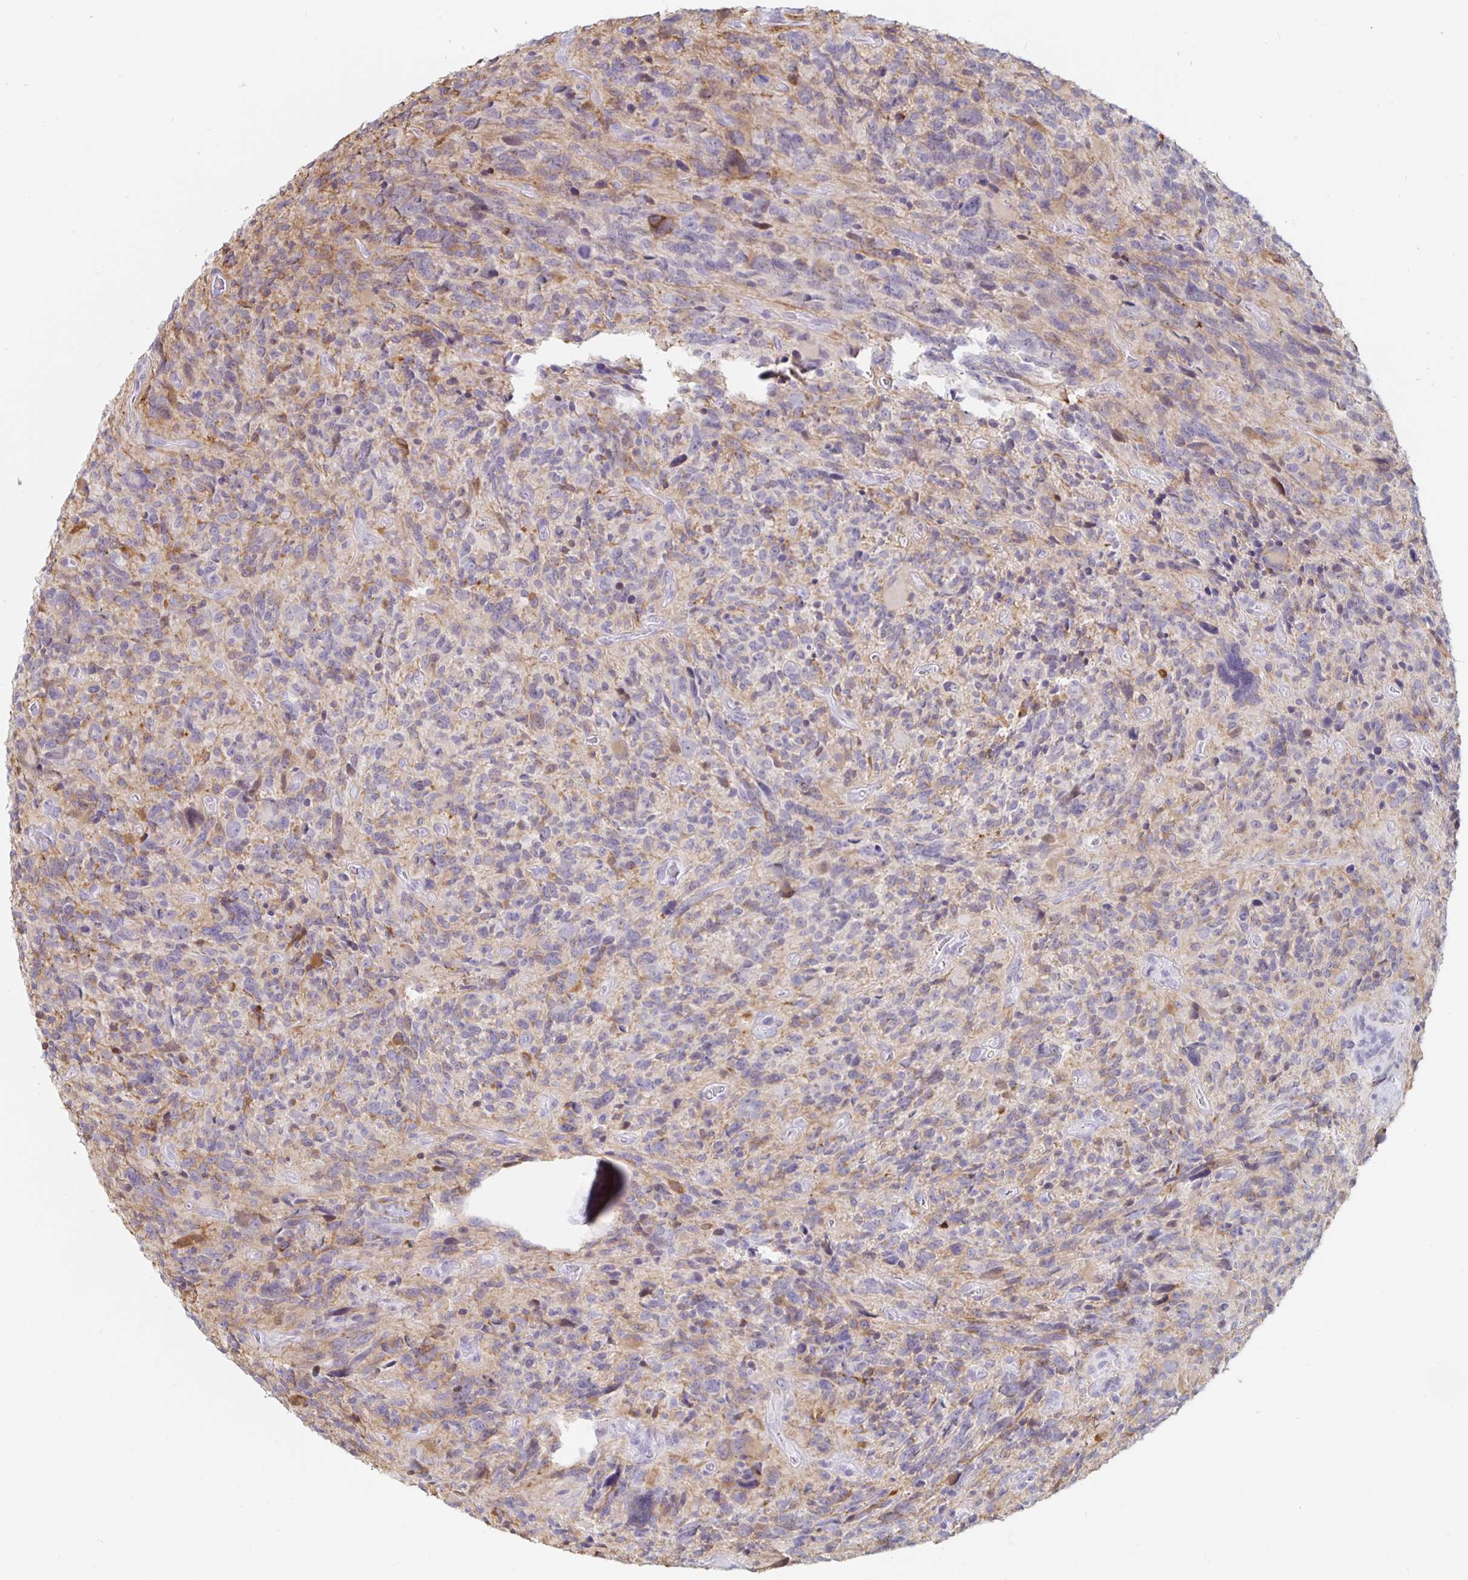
{"staining": {"intensity": "negative", "quantity": "none", "location": "none"}, "tissue": "glioma", "cell_type": "Tumor cells", "image_type": "cancer", "snomed": [{"axis": "morphology", "description": "Glioma, malignant, High grade"}, {"axis": "topography", "description": "Brain"}], "caption": "This is a image of immunohistochemistry staining of high-grade glioma (malignant), which shows no positivity in tumor cells.", "gene": "KCNQ2", "patient": {"sex": "male", "age": 46}}